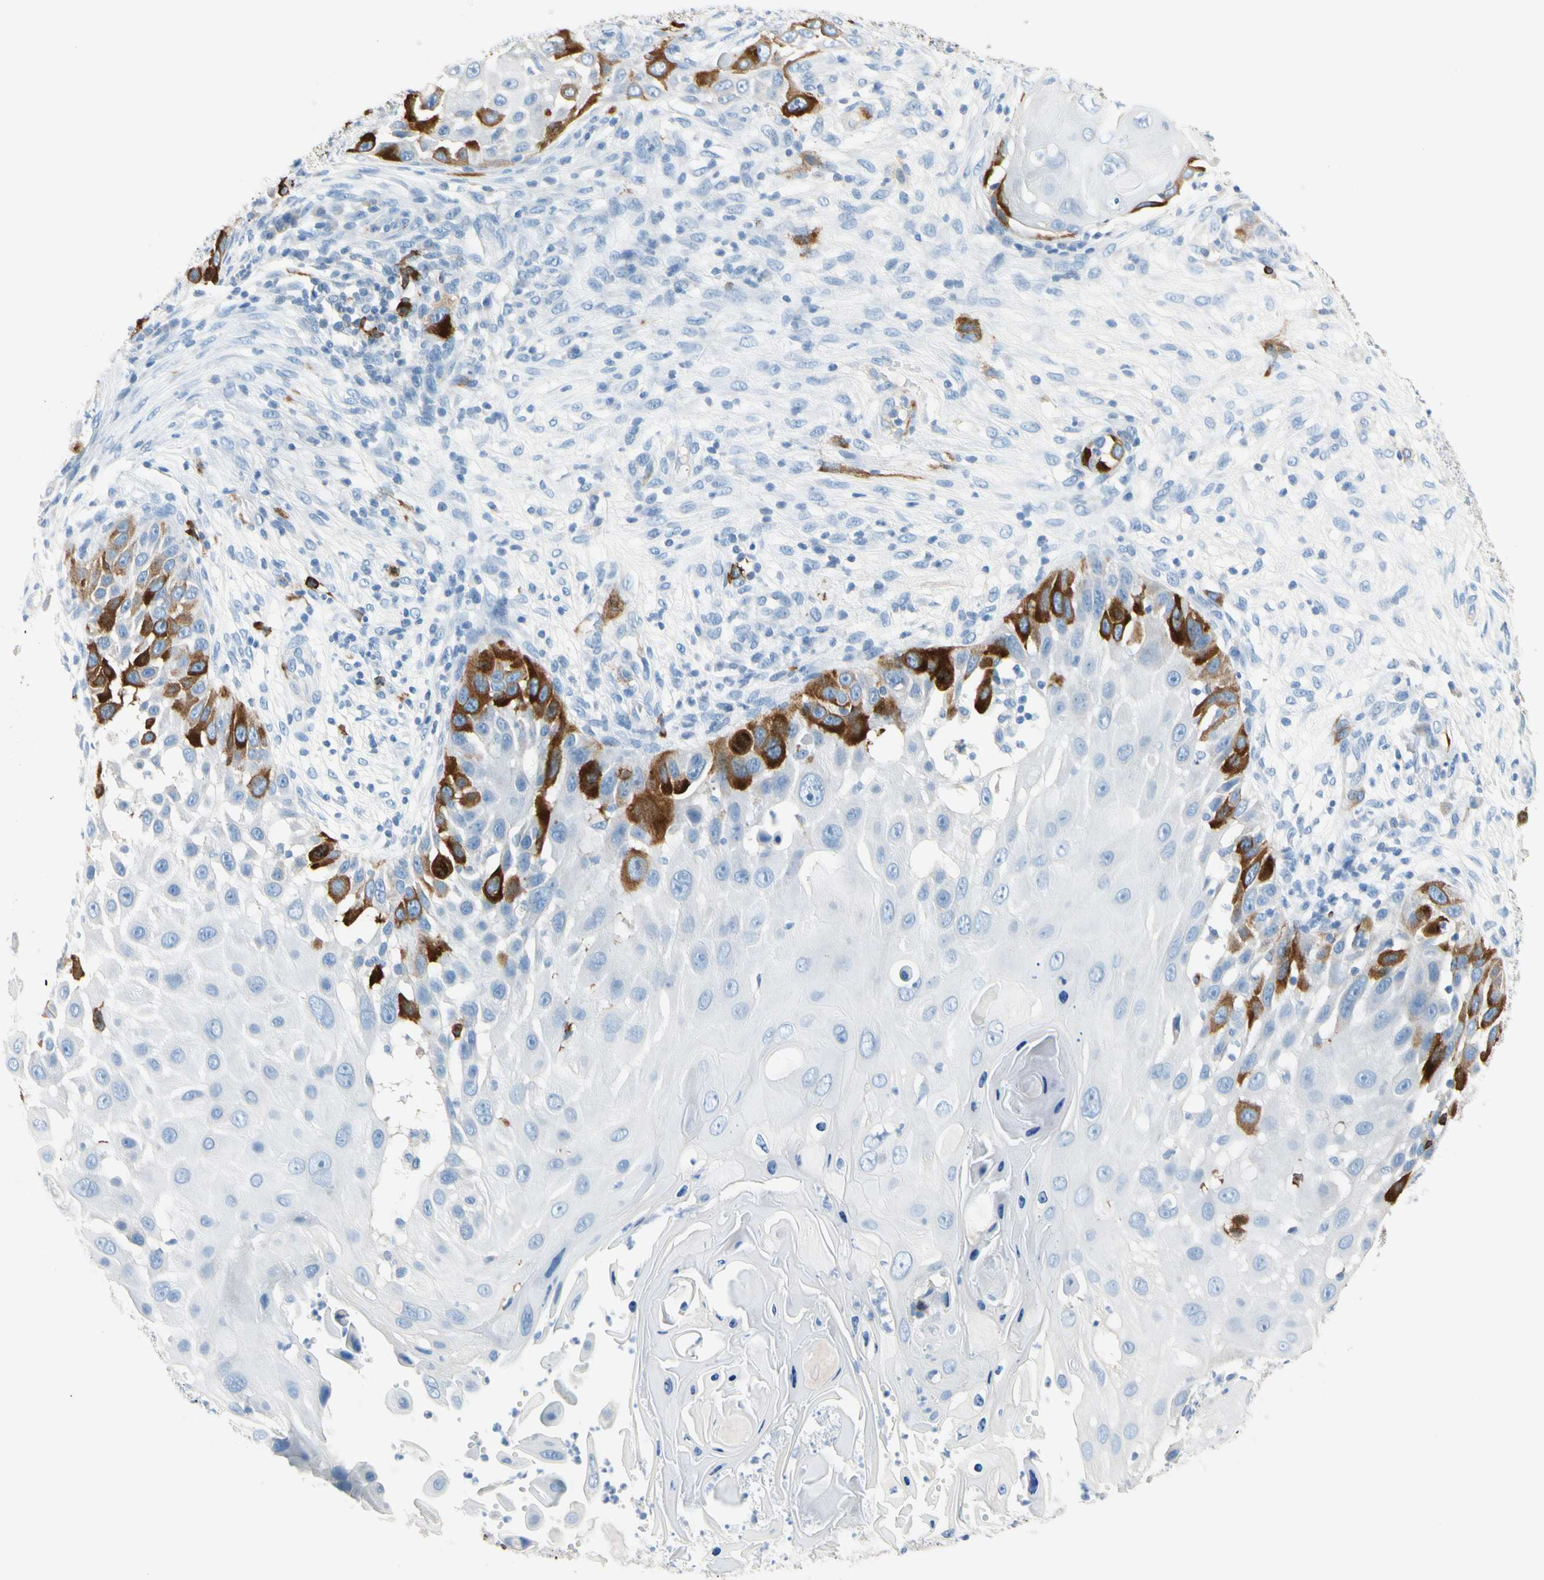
{"staining": {"intensity": "strong", "quantity": "<25%", "location": "cytoplasmic/membranous"}, "tissue": "skin cancer", "cell_type": "Tumor cells", "image_type": "cancer", "snomed": [{"axis": "morphology", "description": "Squamous cell carcinoma, NOS"}, {"axis": "topography", "description": "Skin"}], "caption": "Approximately <25% of tumor cells in human skin cancer display strong cytoplasmic/membranous protein positivity as visualized by brown immunohistochemical staining.", "gene": "TACC3", "patient": {"sex": "female", "age": 44}}